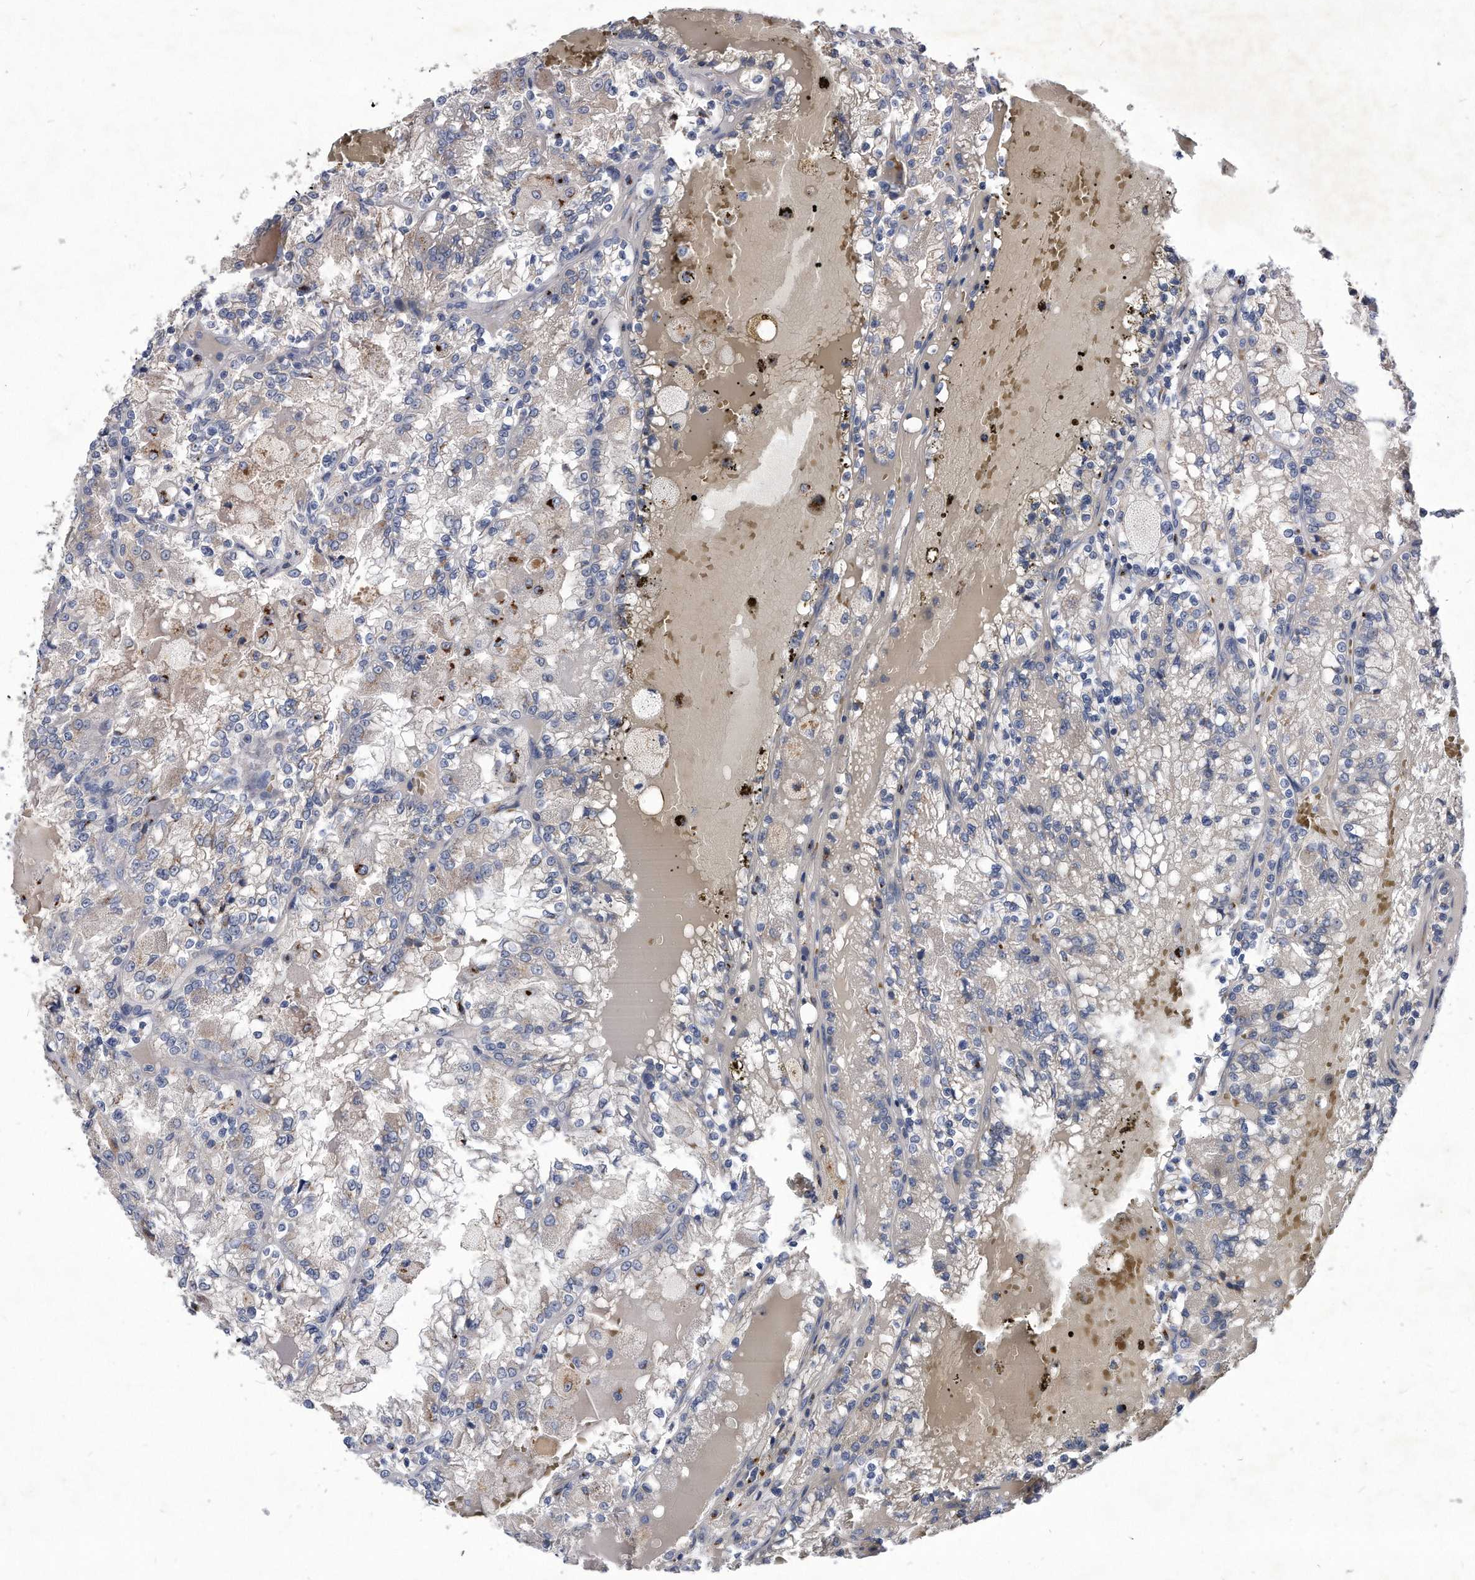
{"staining": {"intensity": "negative", "quantity": "none", "location": "none"}, "tissue": "renal cancer", "cell_type": "Tumor cells", "image_type": "cancer", "snomed": [{"axis": "morphology", "description": "Adenocarcinoma, NOS"}, {"axis": "topography", "description": "Kidney"}], "caption": "Photomicrograph shows no protein expression in tumor cells of renal cancer tissue.", "gene": "MGAT4A", "patient": {"sex": "female", "age": 56}}